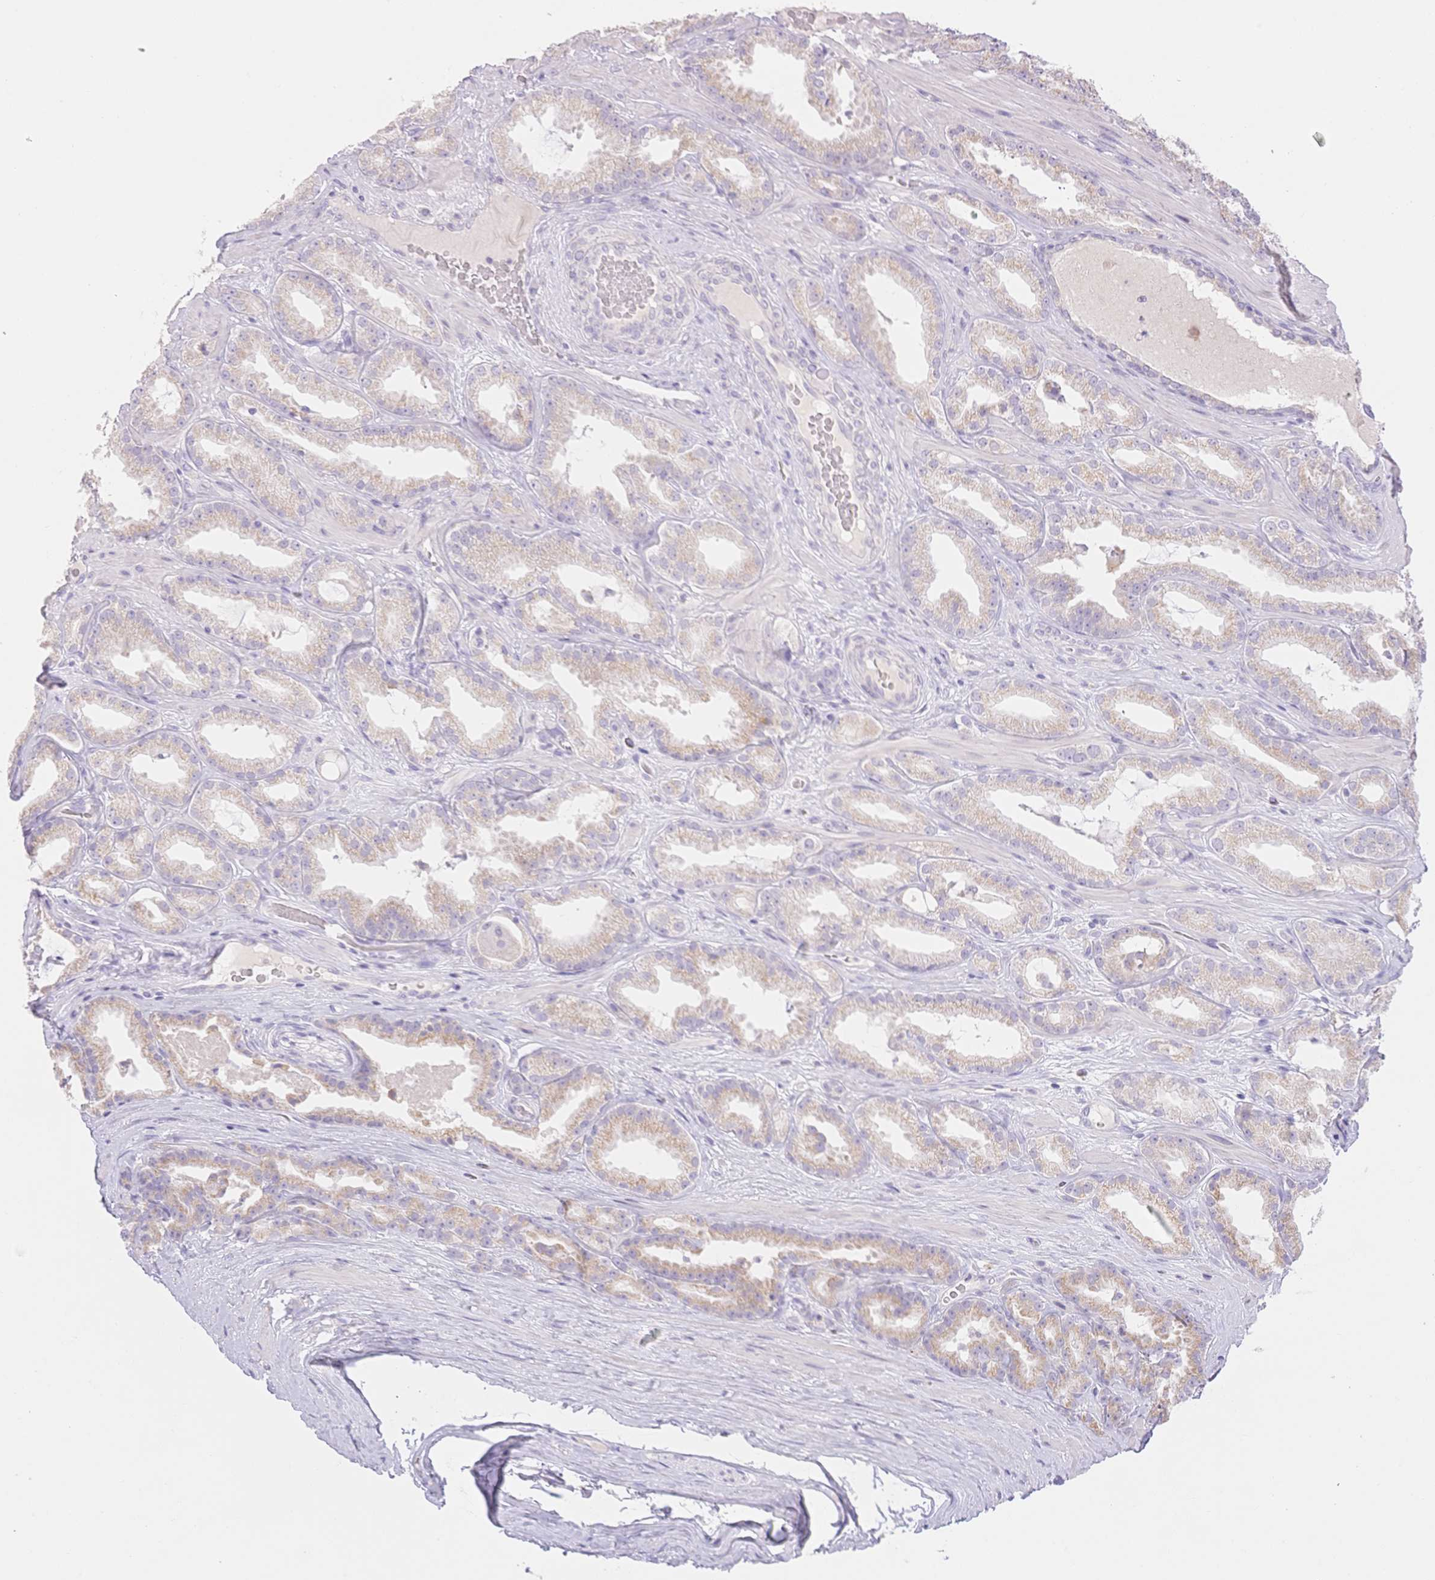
{"staining": {"intensity": "weak", "quantity": "25%-75%", "location": "cytoplasmic/membranous"}, "tissue": "prostate cancer", "cell_type": "Tumor cells", "image_type": "cancer", "snomed": [{"axis": "morphology", "description": "Adenocarcinoma, Low grade"}, {"axis": "topography", "description": "Prostate"}], "caption": "Prostate cancer (low-grade adenocarcinoma) stained for a protein reveals weak cytoplasmic/membranous positivity in tumor cells.", "gene": "SUV39H2", "patient": {"sex": "male", "age": 61}}